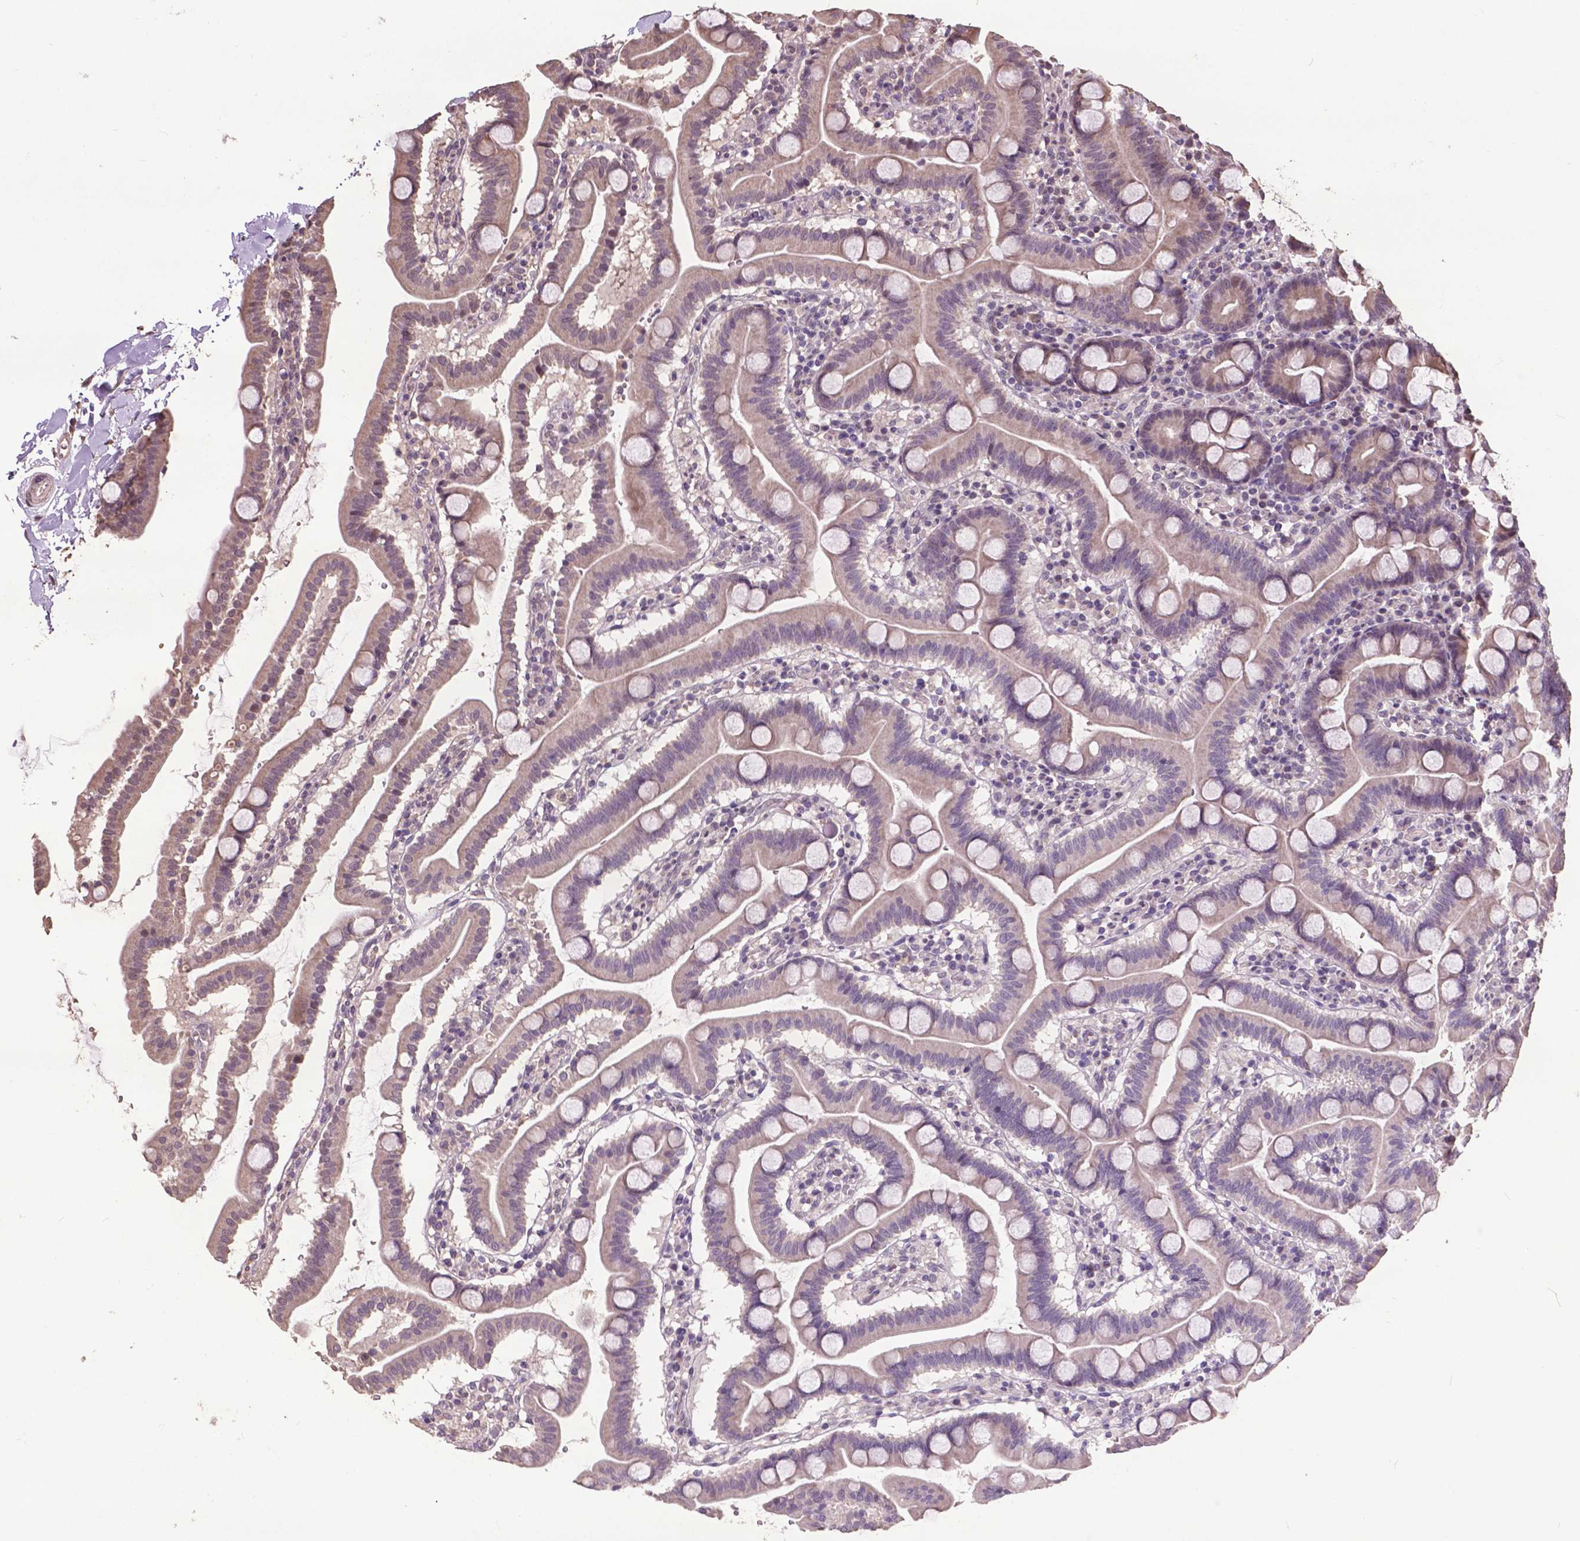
{"staining": {"intensity": "weak", "quantity": "25%-75%", "location": "cytoplasmic/membranous"}, "tissue": "duodenum", "cell_type": "Glandular cells", "image_type": "normal", "snomed": [{"axis": "morphology", "description": "Normal tissue, NOS"}, {"axis": "topography", "description": "Pancreas"}, {"axis": "topography", "description": "Duodenum"}], "caption": "High-power microscopy captured an immunohistochemistry histopathology image of benign duodenum, revealing weak cytoplasmic/membranous staining in about 25%-75% of glandular cells.", "gene": "GLRA2", "patient": {"sex": "male", "age": 59}}